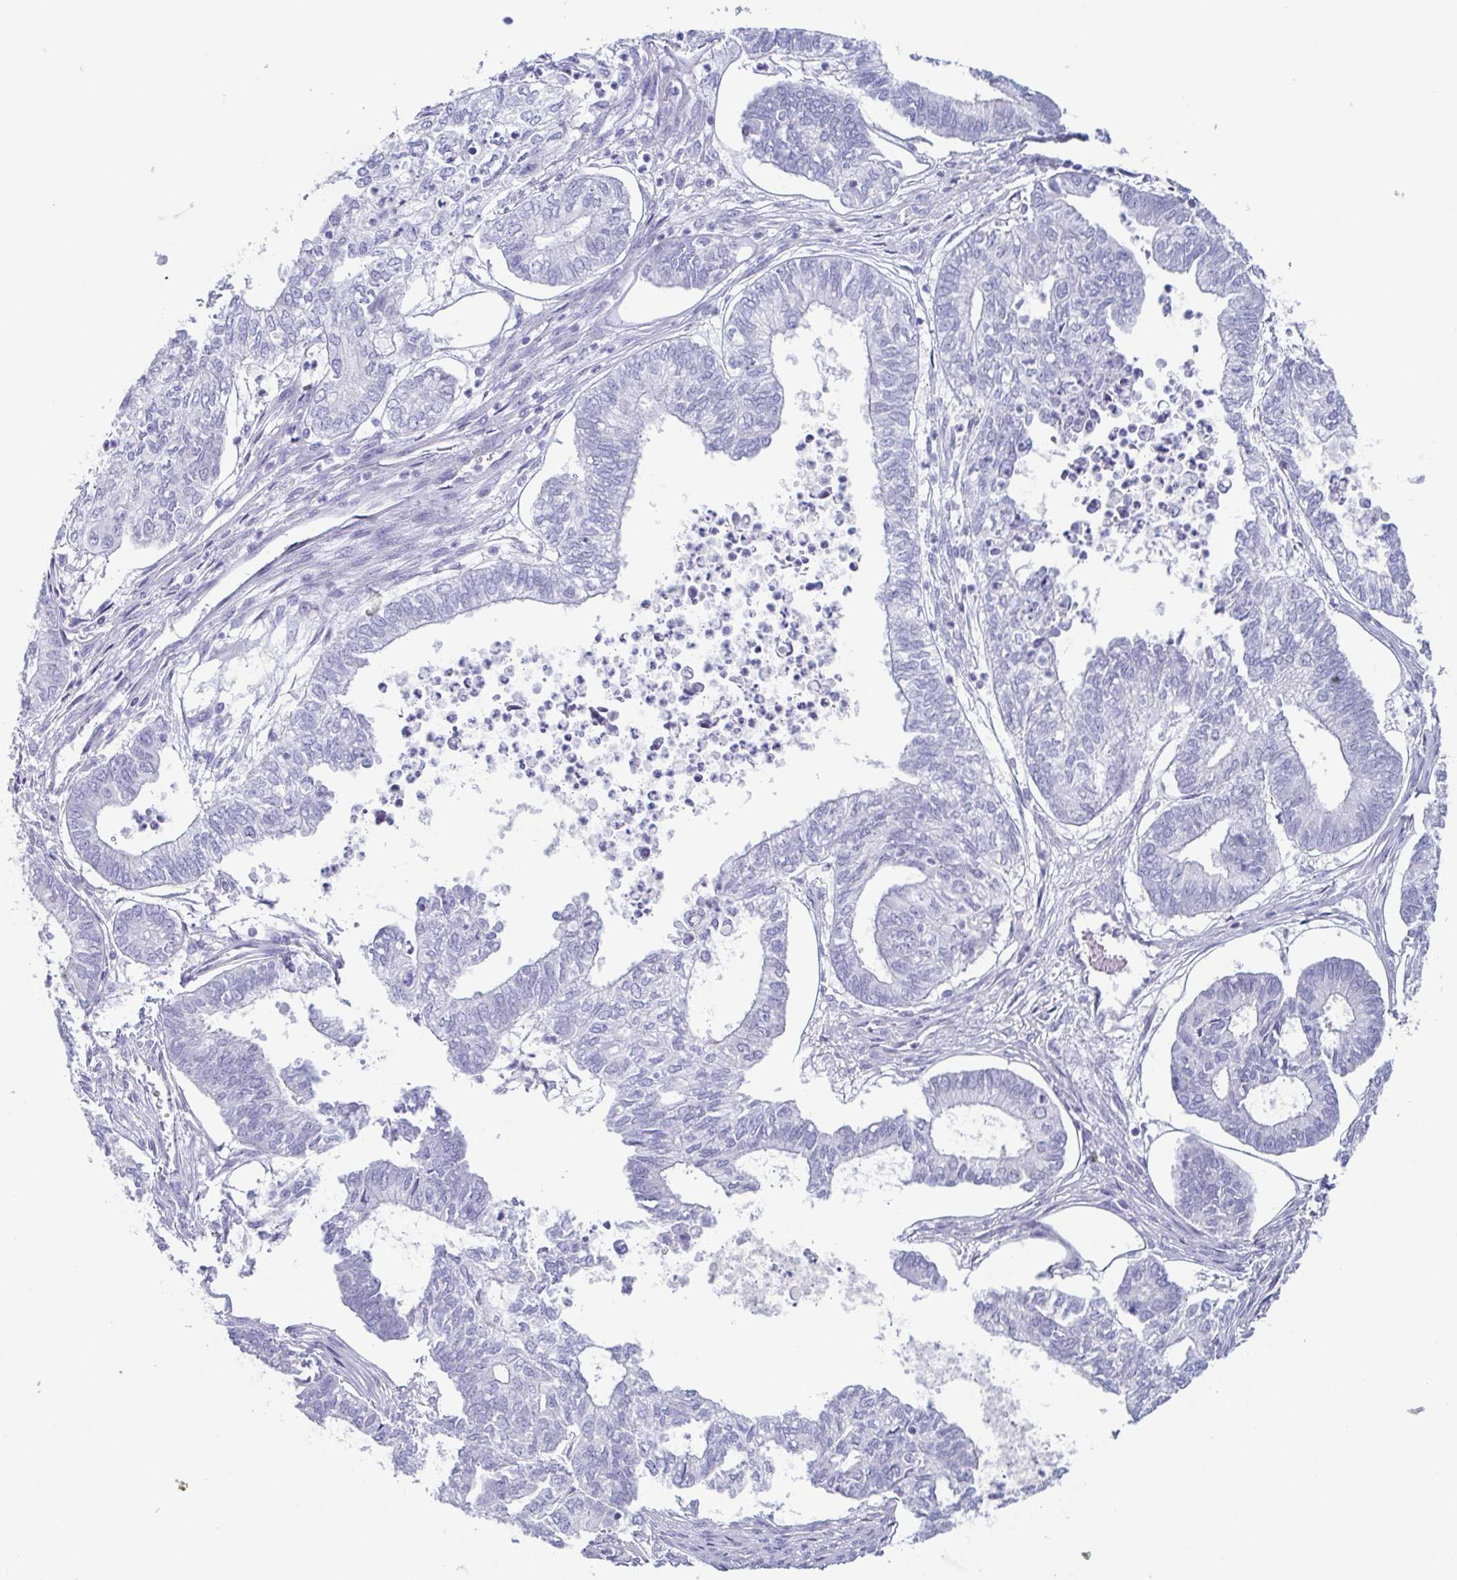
{"staining": {"intensity": "negative", "quantity": "none", "location": "none"}, "tissue": "ovarian cancer", "cell_type": "Tumor cells", "image_type": "cancer", "snomed": [{"axis": "morphology", "description": "Carcinoma, endometroid"}, {"axis": "topography", "description": "Ovary"}], "caption": "Immunohistochemical staining of endometroid carcinoma (ovarian) shows no significant expression in tumor cells.", "gene": "PRR4", "patient": {"sex": "female", "age": 64}}